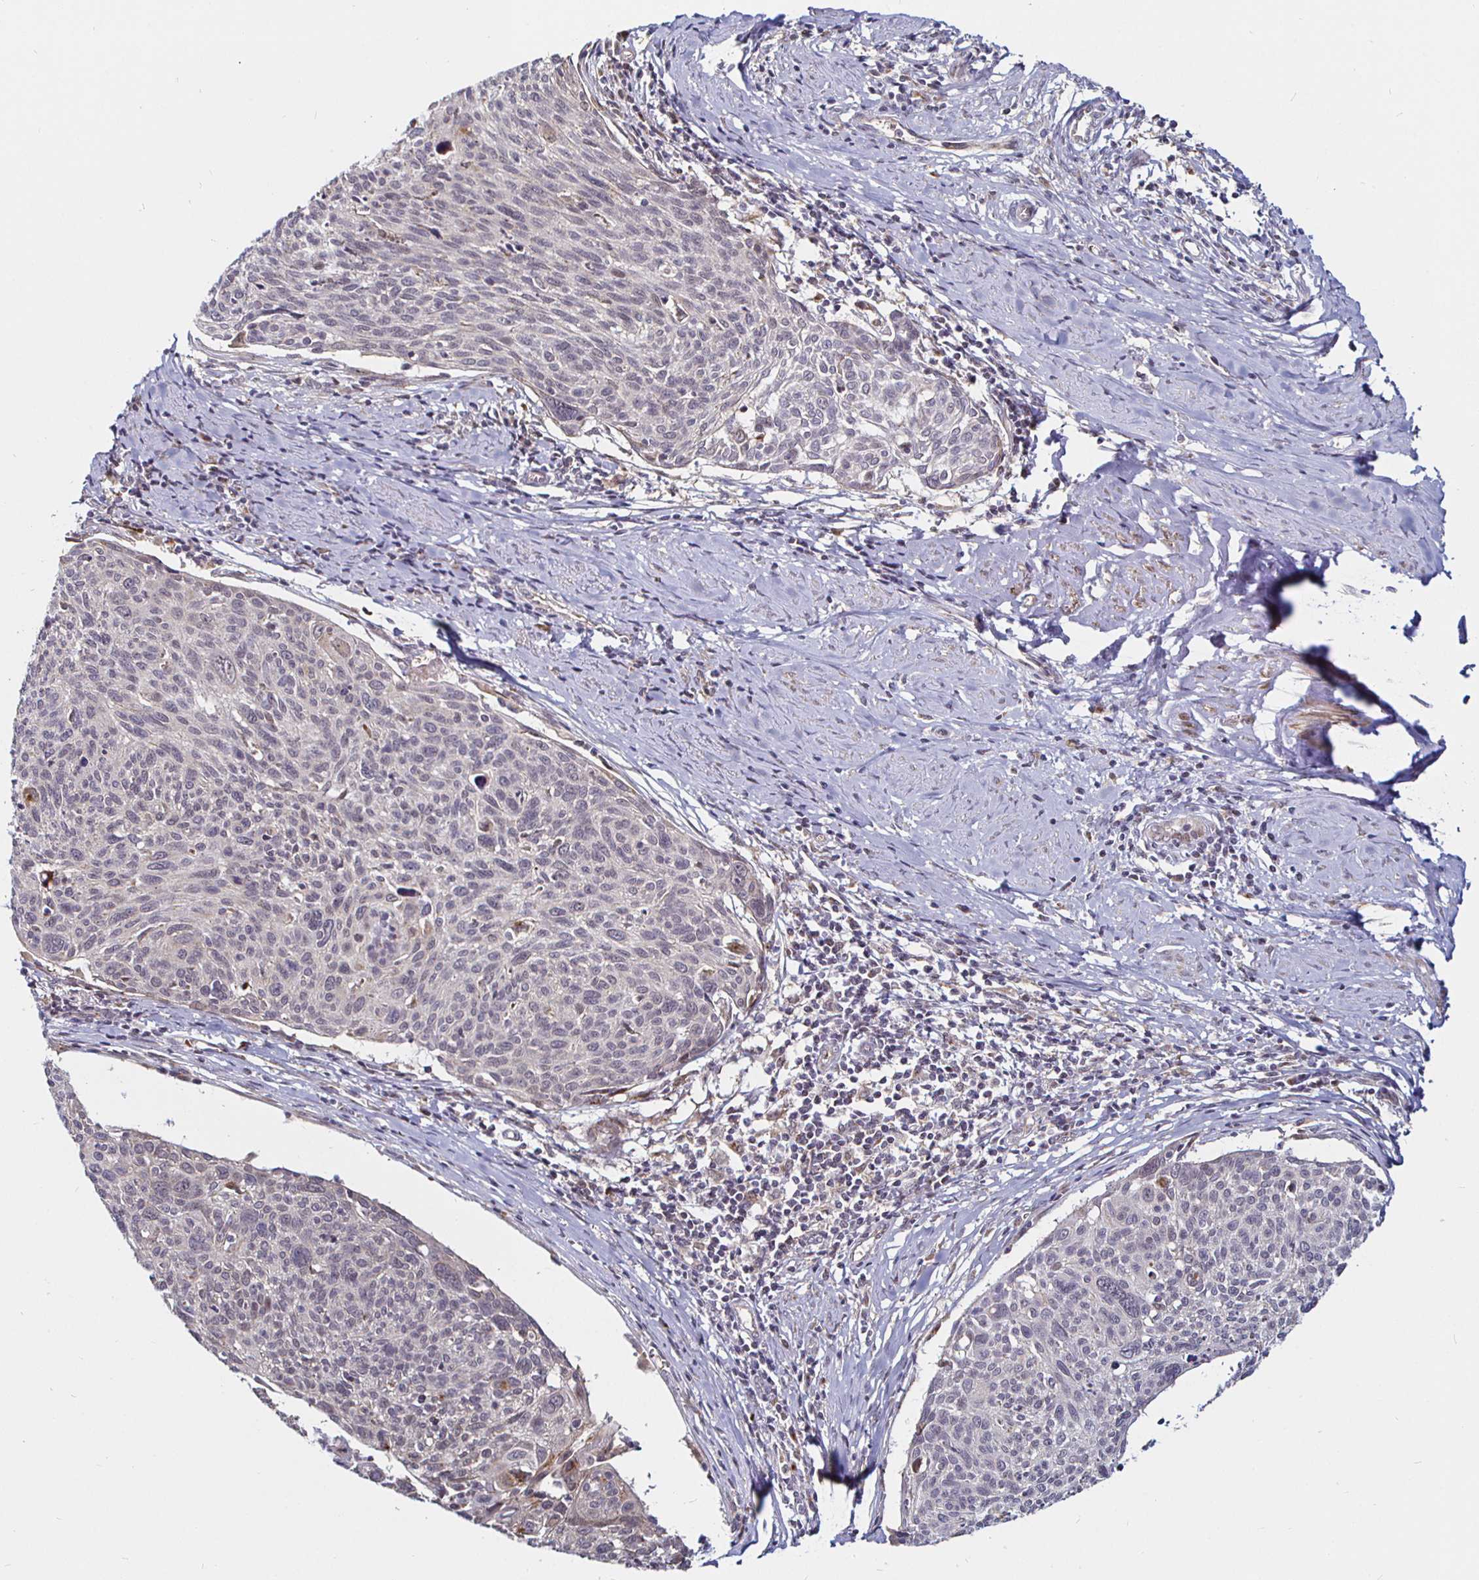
{"staining": {"intensity": "negative", "quantity": "none", "location": "none"}, "tissue": "cervical cancer", "cell_type": "Tumor cells", "image_type": "cancer", "snomed": [{"axis": "morphology", "description": "Squamous cell carcinoma, NOS"}, {"axis": "topography", "description": "Cervix"}], "caption": "Tumor cells show no significant protein staining in squamous cell carcinoma (cervical).", "gene": "ATG3", "patient": {"sex": "female", "age": 49}}